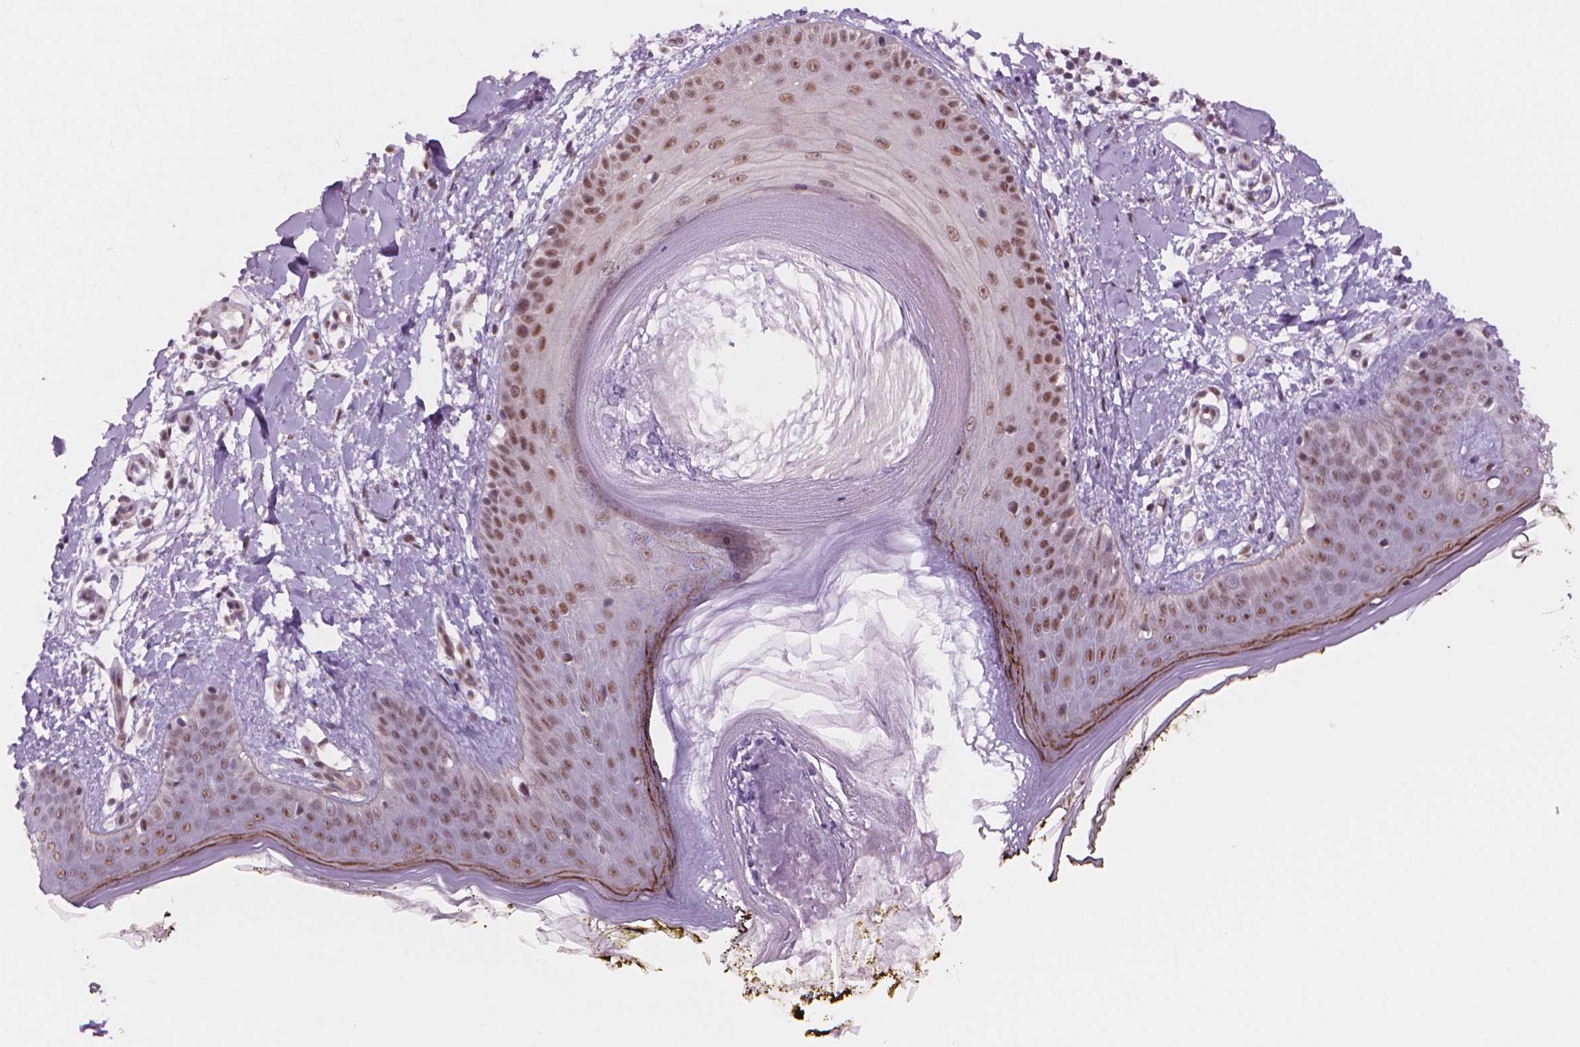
{"staining": {"intensity": "moderate", "quantity": "<25%", "location": "nuclear"}, "tissue": "skin", "cell_type": "Fibroblasts", "image_type": "normal", "snomed": [{"axis": "morphology", "description": "Normal tissue, NOS"}, {"axis": "topography", "description": "Skin"}], "caption": "Immunohistochemistry (IHC) of normal skin exhibits low levels of moderate nuclear staining in about <25% of fibroblasts. The protein is shown in brown color, while the nuclei are stained blue.", "gene": "POLR3D", "patient": {"sex": "female", "age": 34}}